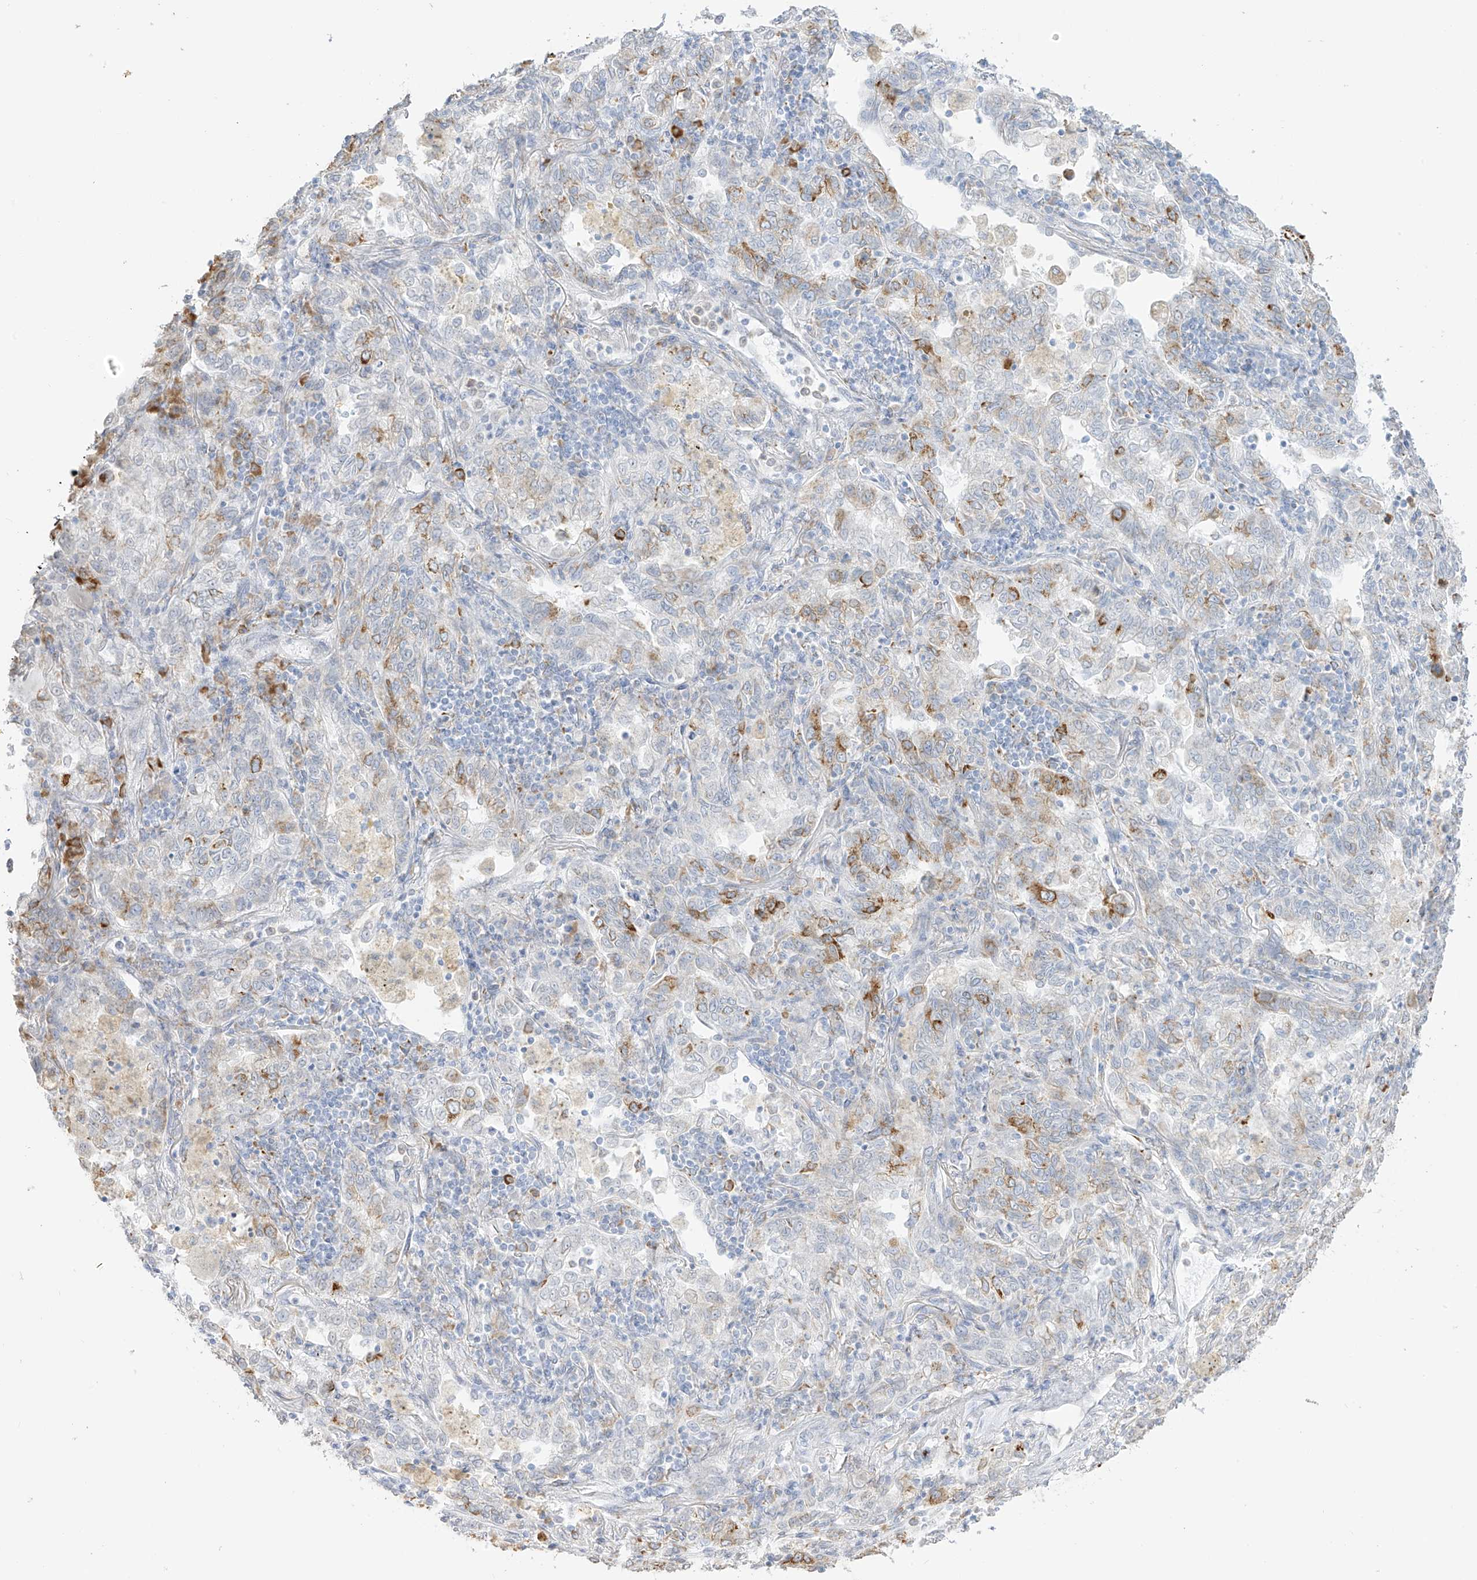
{"staining": {"intensity": "moderate", "quantity": "<25%", "location": "cytoplasmic/membranous"}, "tissue": "lung cancer", "cell_type": "Tumor cells", "image_type": "cancer", "snomed": [{"axis": "morphology", "description": "Adenocarcinoma, NOS"}, {"axis": "topography", "description": "Lung"}], "caption": "Moderate cytoplasmic/membranous staining for a protein is present in approximately <25% of tumor cells of adenocarcinoma (lung) using immunohistochemistry.", "gene": "LRRC59", "patient": {"sex": "male", "age": 49}}